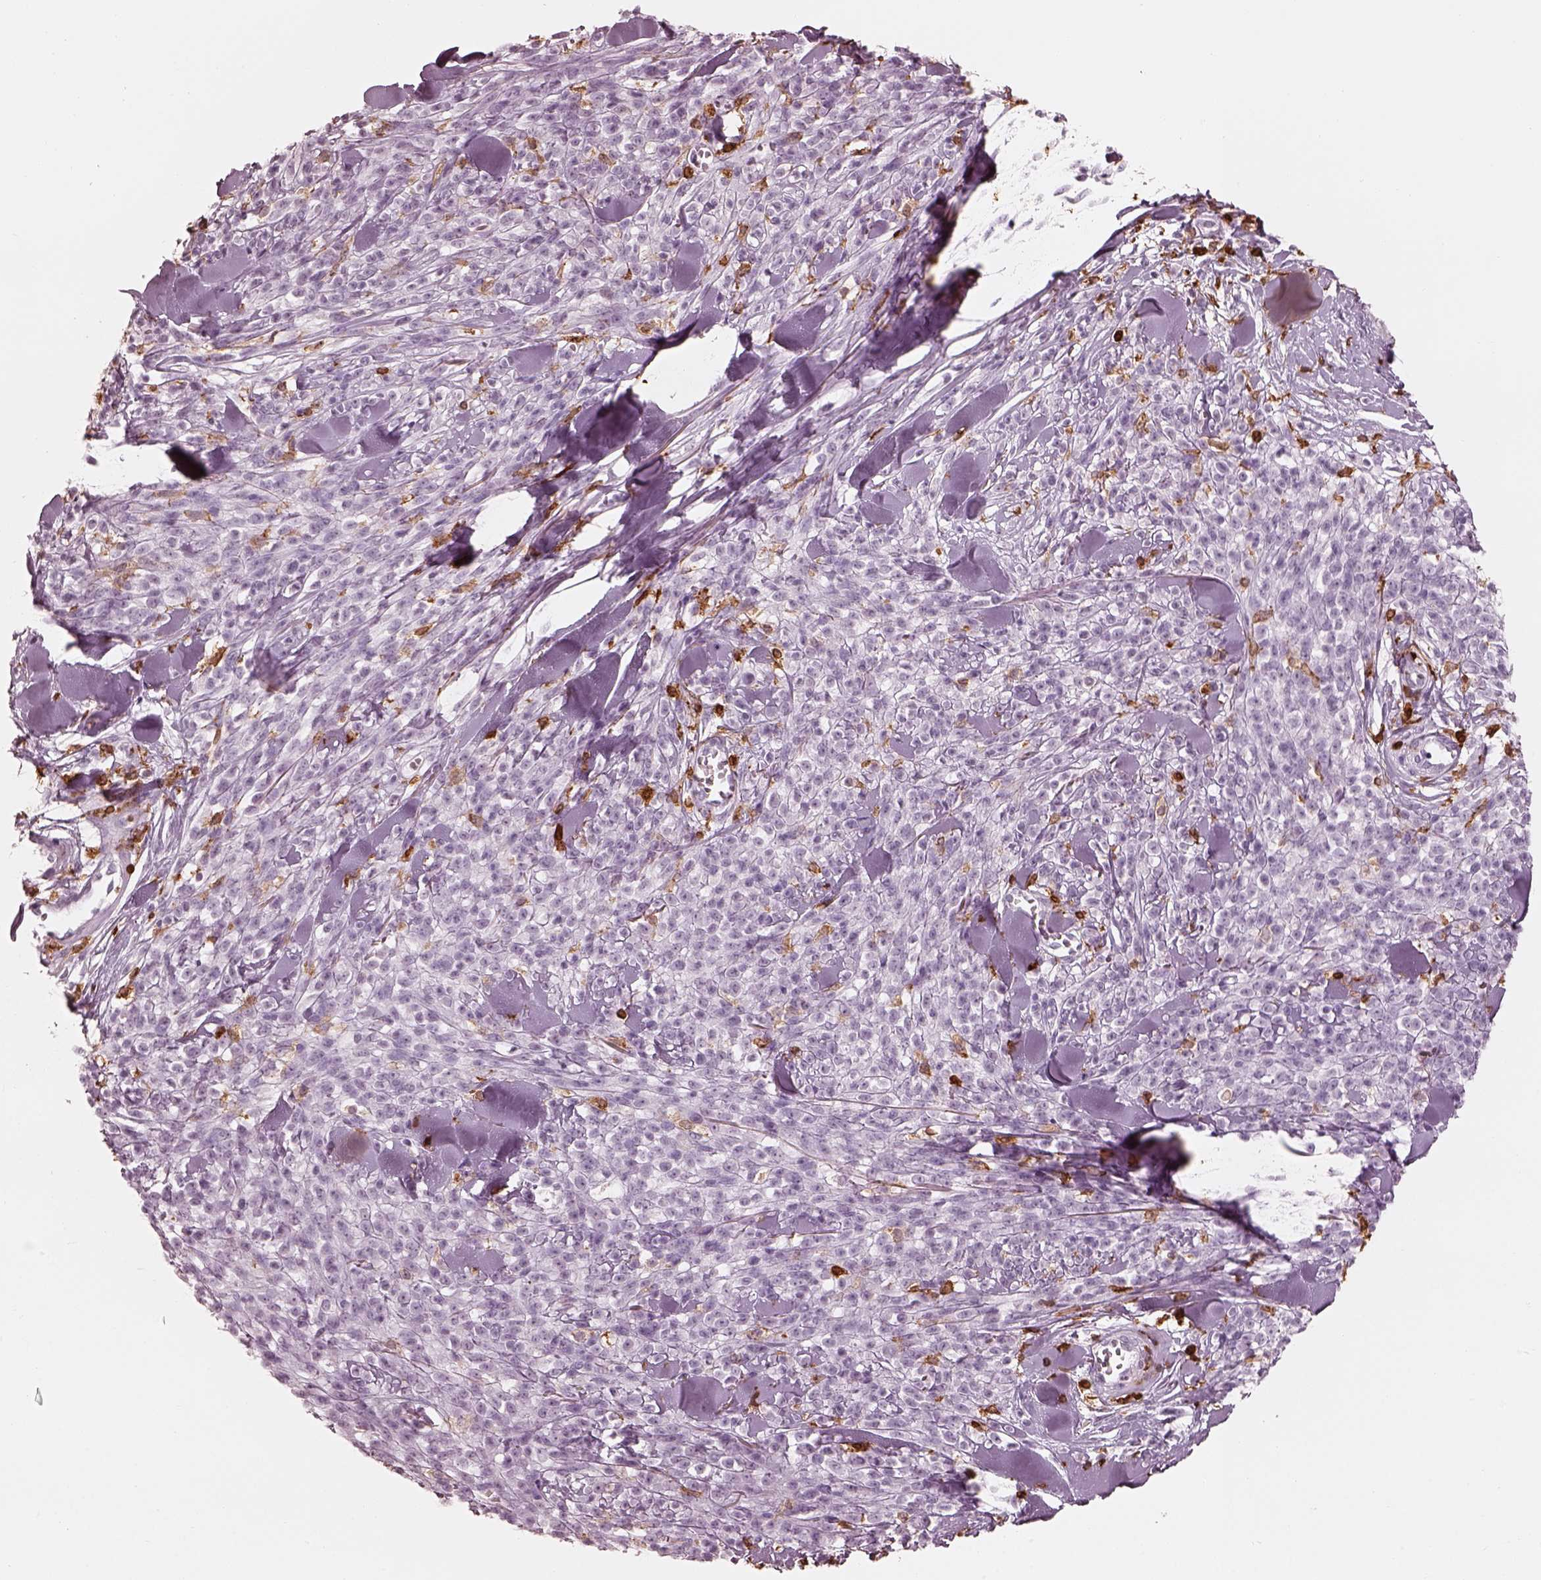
{"staining": {"intensity": "negative", "quantity": "none", "location": "none"}, "tissue": "melanoma", "cell_type": "Tumor cells", "image_type": "cancer", "snomed": [{"axis": "morphology", "description": "Malignant melanoma, NOS"}, {"axis": "topography", "description": "Skin"}, {"axis": "topography", "description": "Skin of trunk"}], "caption": "A histopathology image of melanoma stained for a protein shows no brown staining in tumor cells.", "gene": "ALOX5", "patient": {"sex": "male", "age": 74}}